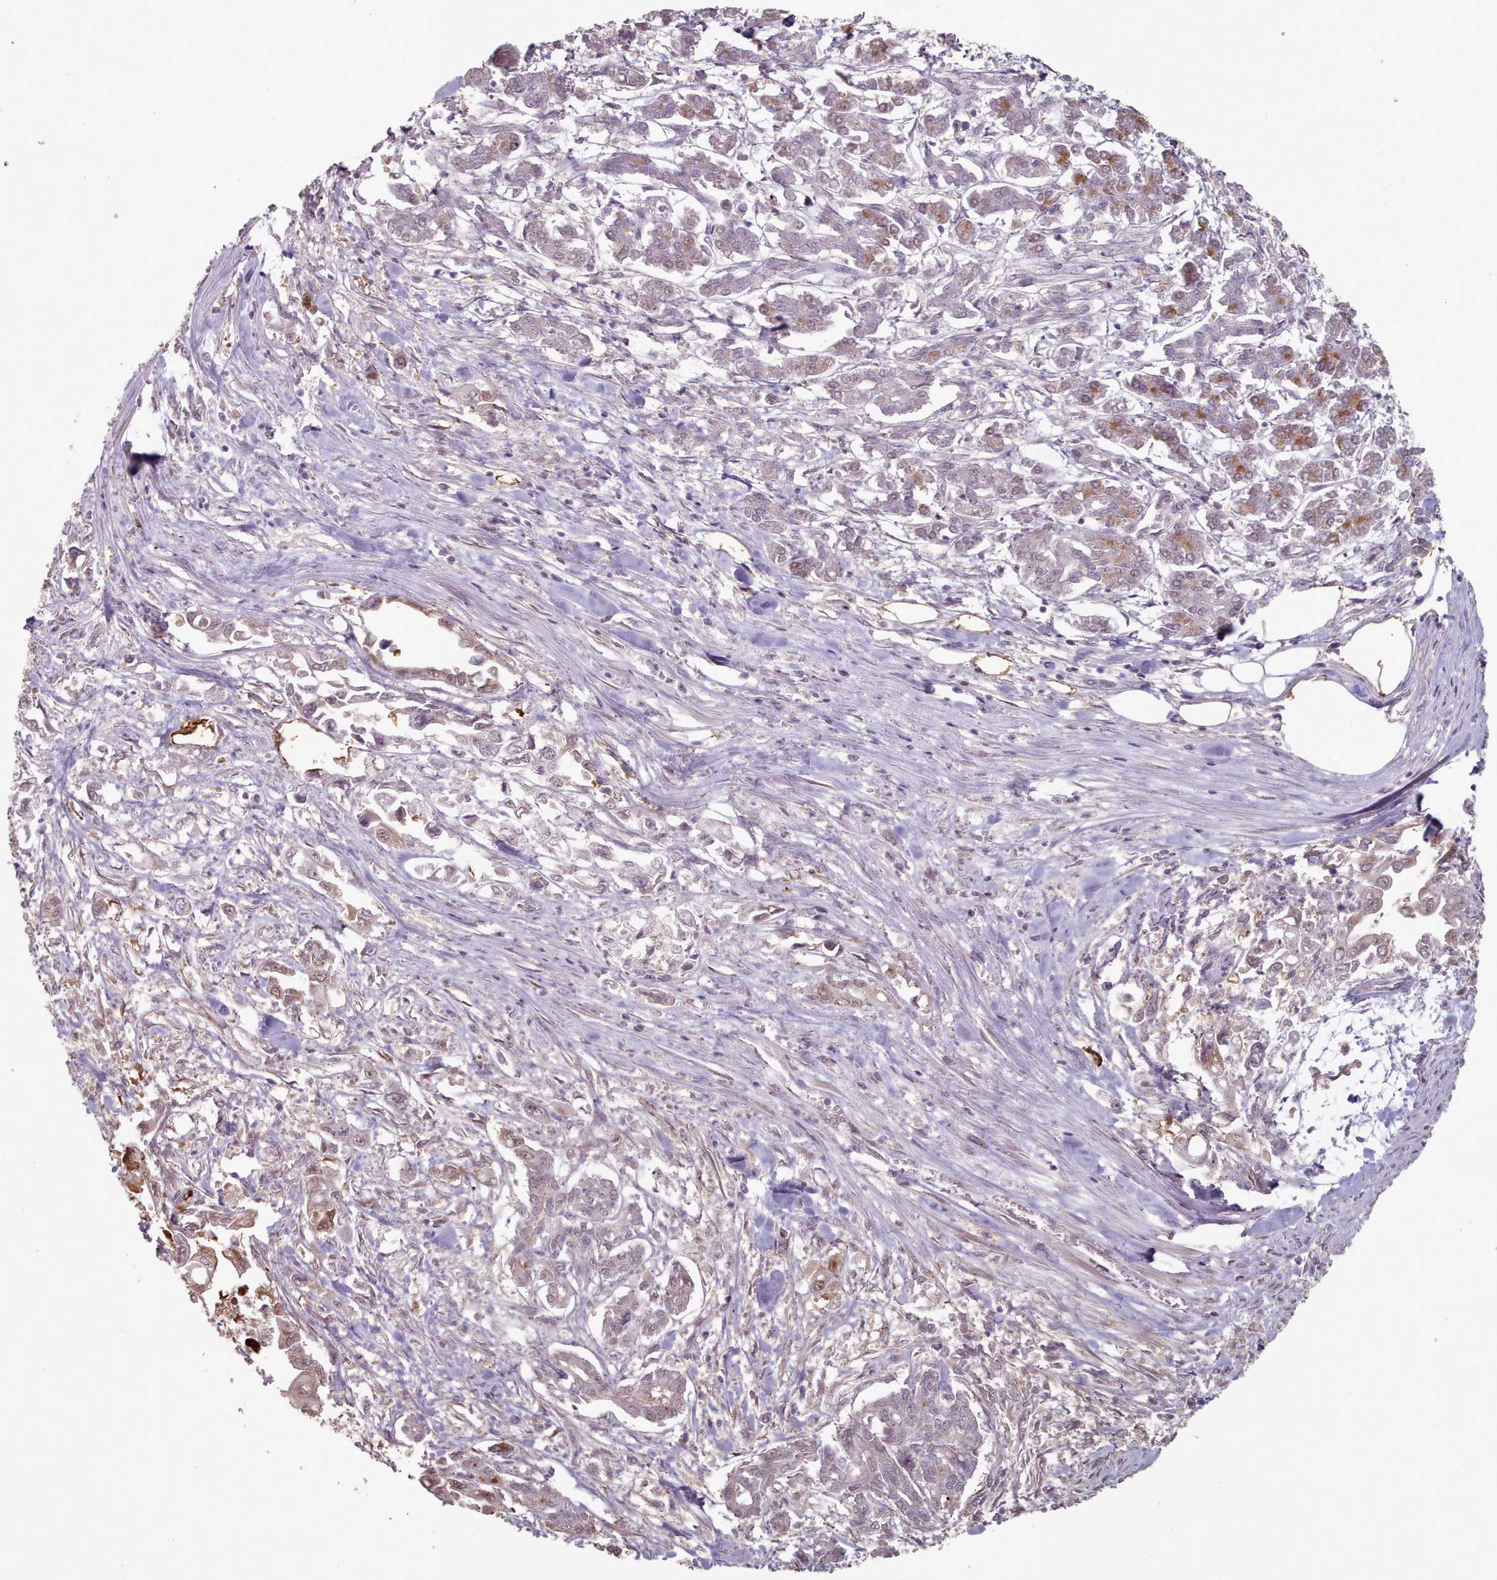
{"staining": {"intensity": "weak", "quantity": "25%-75%", "location": "cytoplasmic/membranous,nuclear"}, "tissue": "pancreatic cancer", "cell_type": "Tumor cells", "image_type": "cancer", "snomed": [{"axis": "morphology", "description": "Adenocarcinoma, NOS"}, {"axis": "topography", "description": "Pancreas"}], "caption": "Immunohistochemical staining of adenocarcinoma (pancreatic) demonstrates weak cytoplasmic/membranous and nuclear protein positivity in approximately 25%-75% of tumor cells. The protein of interest is shown in brown color, while the nuclei are stained blue.", "gene": "ERCC6L", "patient": {"sex": "male", "age": 61}}